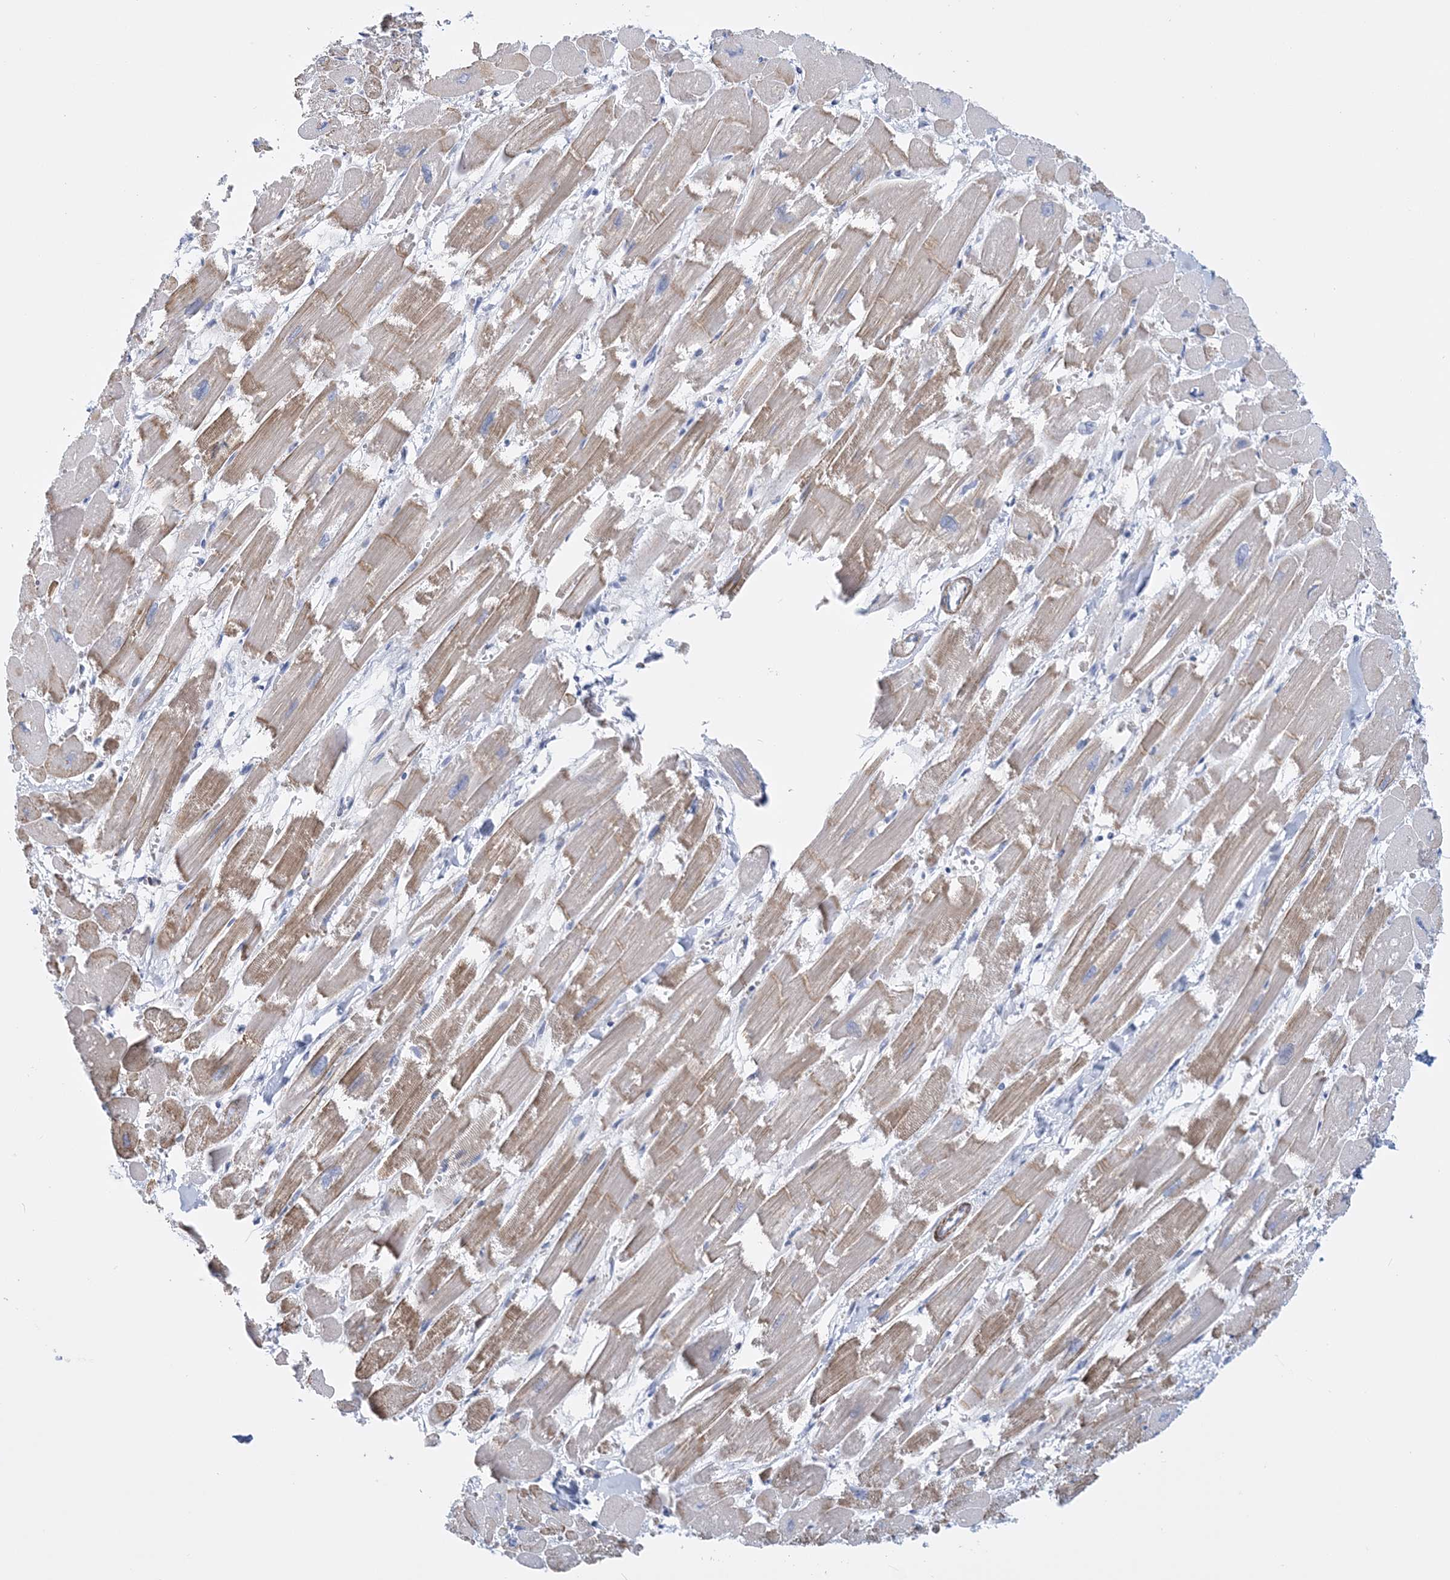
{"staining": {"intensity": "moderate", "quantity": ">75%", "location": "cytoplasmic/membranous"}, "tissue": "heart muscle", "cell_type": "Cardiomyocytes", "image_type": "normal", "snomed": [{"axis": "morphology", "description": "Normal tissue, NOS"}, {"axis": "topography", "description": "Heart"}], "caption": "Normal heart muscle reveals moderate cytoplasmic/membranous positivity in approximately >75% of cardiomyocytes The staining was performed using DAB to visualize the protein expression in brown, while the nuclei were stained in blue with hematoxylin (Magnification: 20x)..", "gene": "C11orf21", "patient": {"sex": "male", "age": 54}}